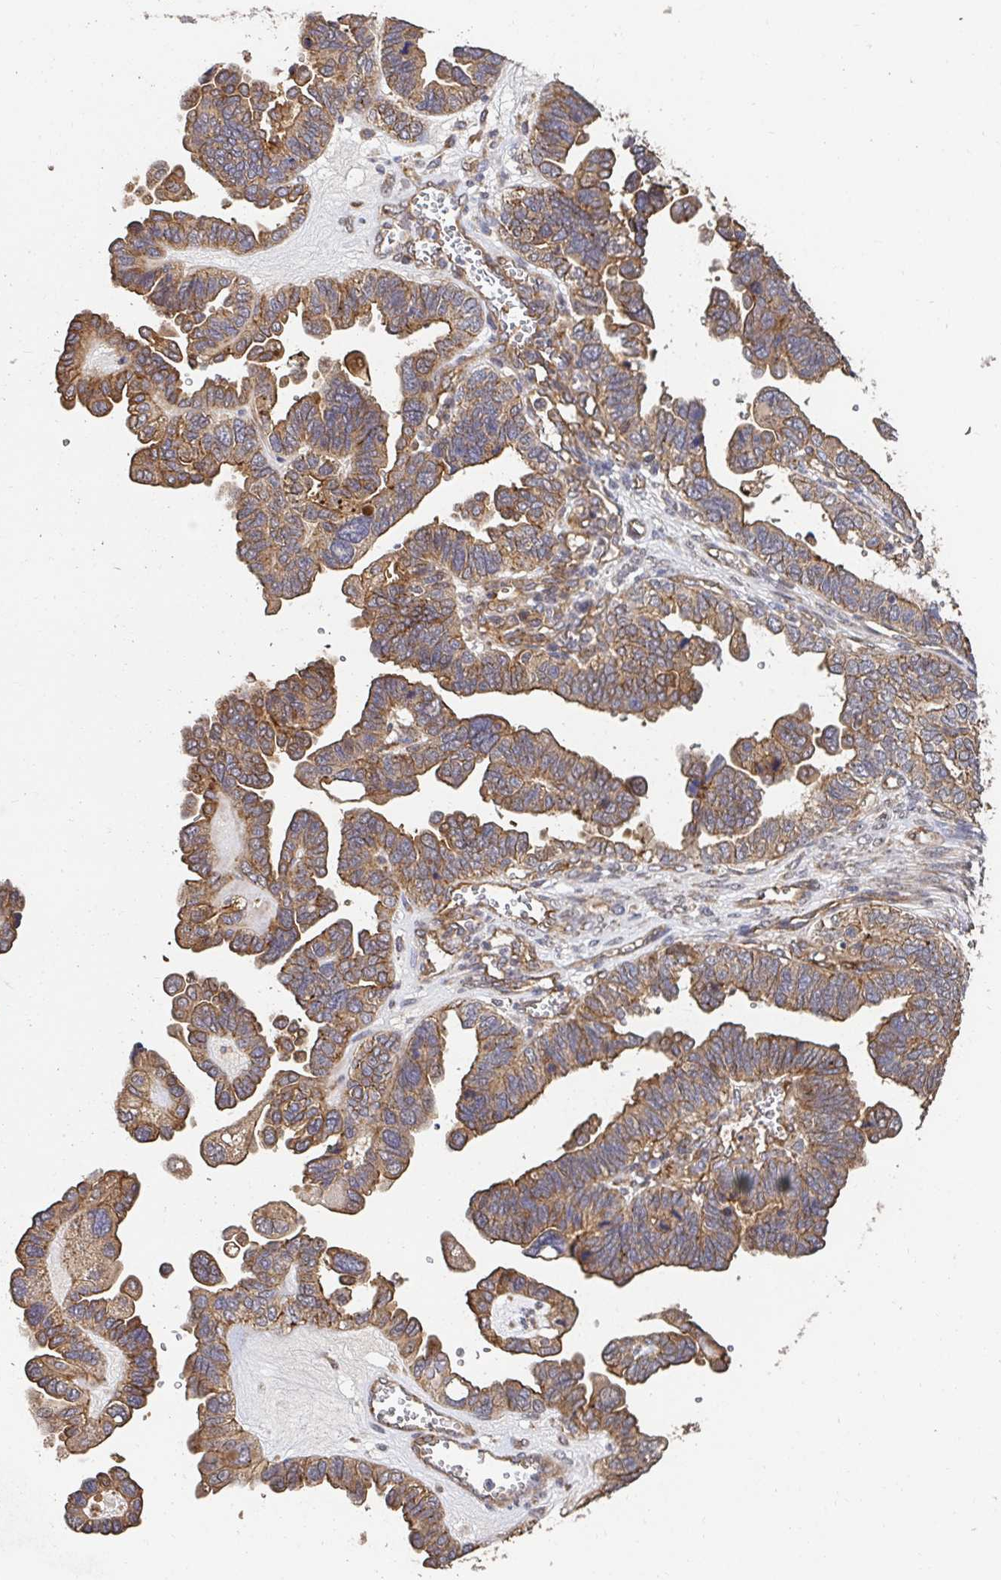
{"staining": {"intensity": "moderate", "quantity": ">75%", "location": "cytoplasmic/membranous"}, "tissue": "ovarian cancer", "cell_type": "Tumor cells", "image_type": "cancer", "snomed": [{"axis": "morphology", "description": "Cystadenocarcinoma, serous, NOS"}, {"axis": "topography", "description": "Ovary"}], "caption": "There is medium levels of moderate cytoplasmic/membranous positivity in tumor cells of ovarian cancer, as demonstrated by immunohistochemical staining (brown color).", "gene": "APBB1", "patient": {"sex": "female", "age": 51}}